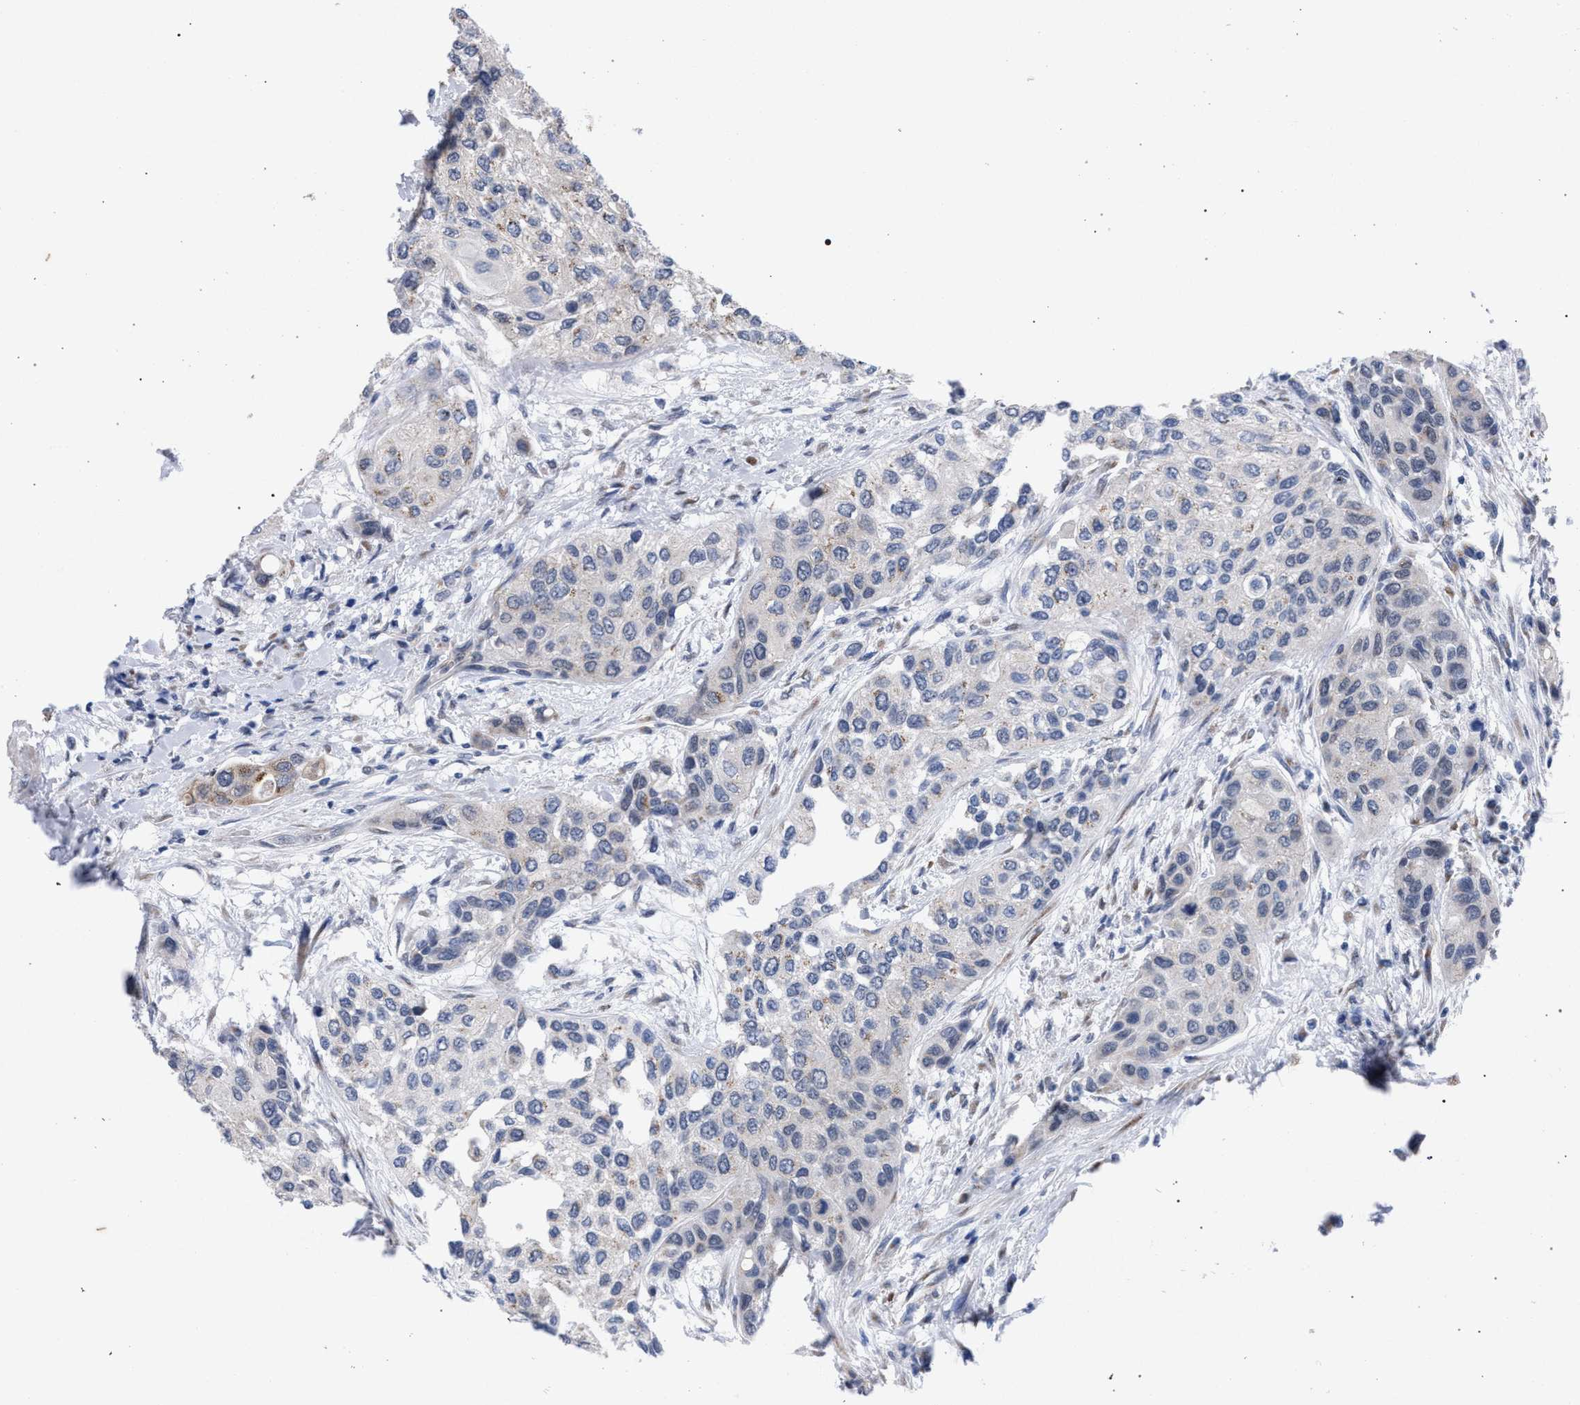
{"staining": {"intensity": "weak", "quantity": "<25%", "location": "cytoplasmic/membranous"}, "tissue": "urothelial cancer", "cell_type": "Tumor cells", "image_type": "cancer", "snomed": [{"axis": "morphology", "description": "Urothelial carcinoma, High grade"}, {"axis": "topography", "description": "Urinary bladder"}], "caption": "A high-resolution histopathology image shows immunohistochemistry (IHC) staining of high-grade urothelial carcinoma, which shows no significant positivity in tumor cells. (DAB IHC visualized using brightfield microscopy, high magnification).", "gene": "GOLGA2", "patient": {"sex": "female", "age": 56}}